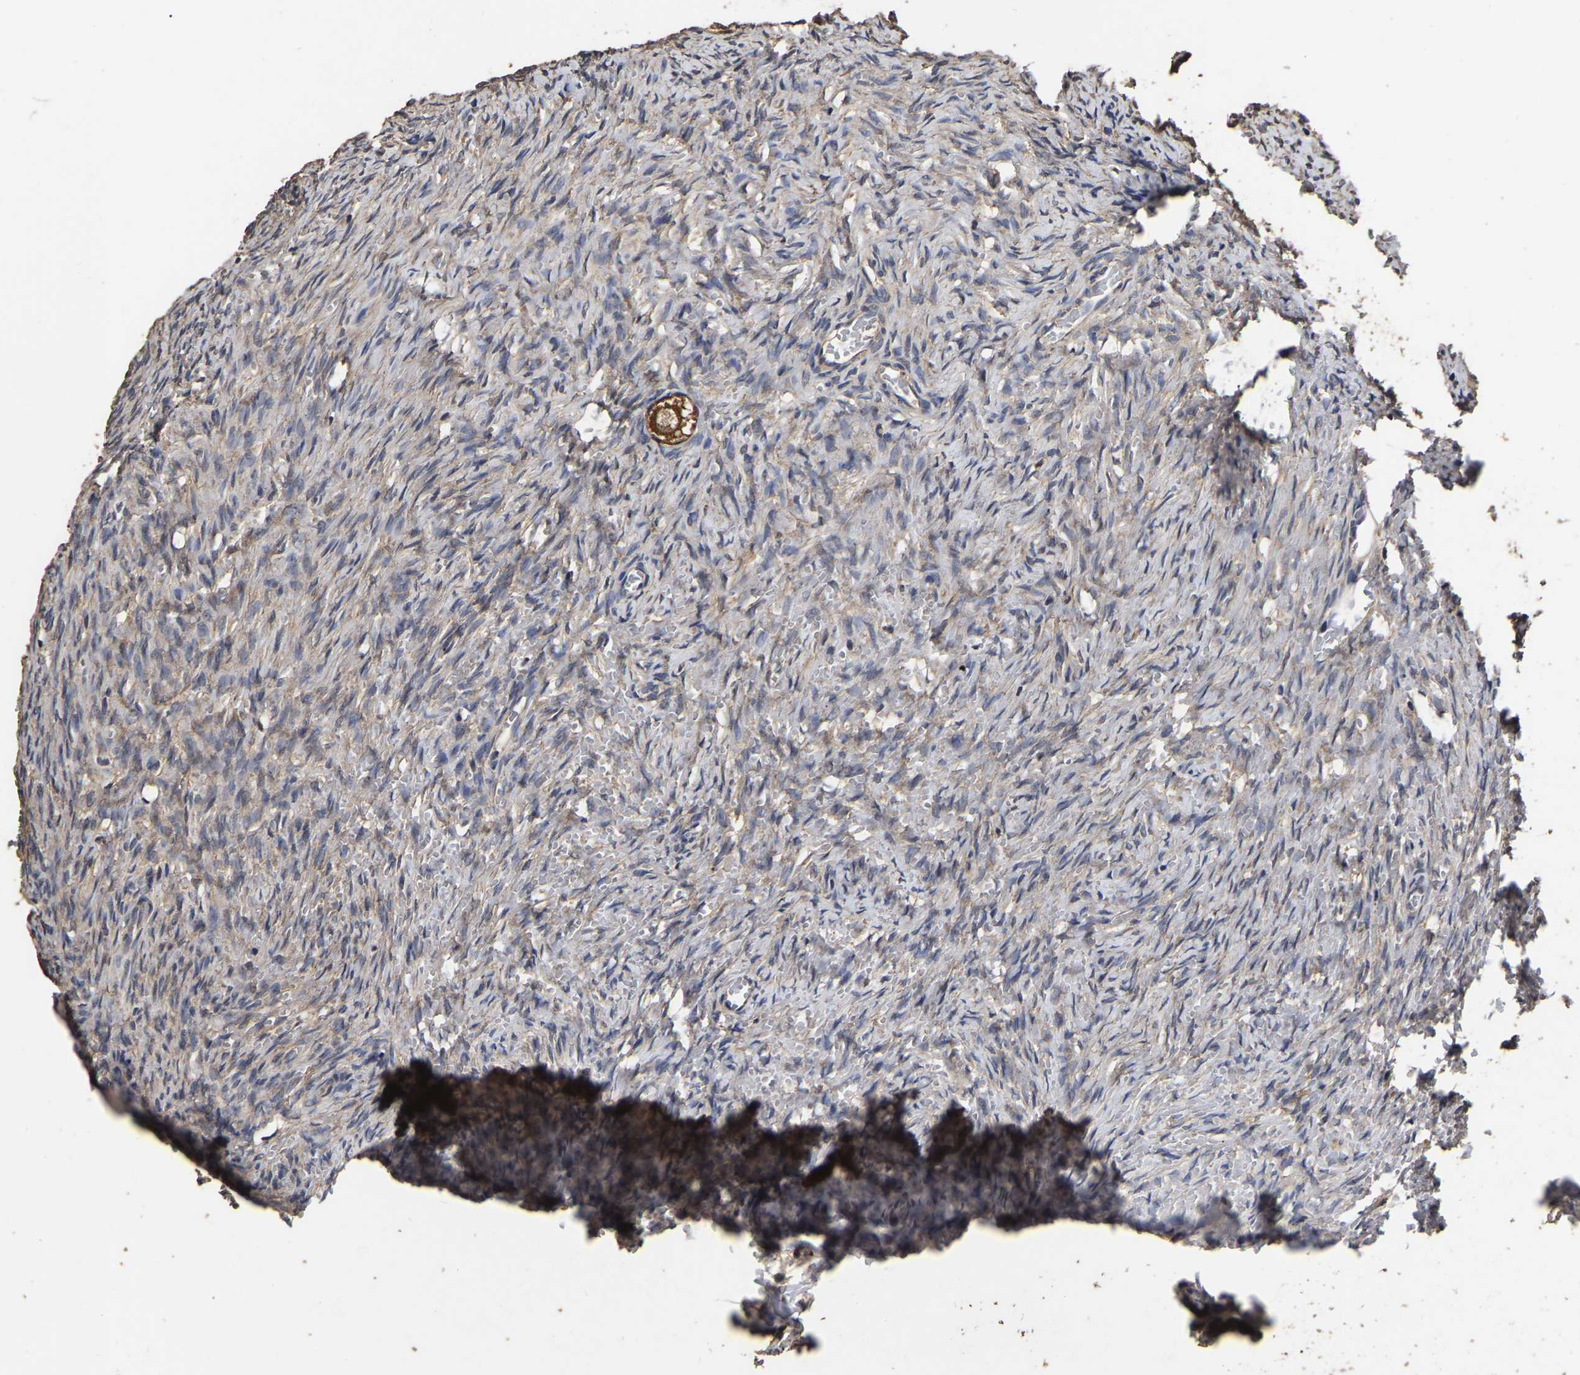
{"staining": {"intensity": "moderate", "quantity": ">75%", "location": "cytoplasmic/membranous"}, "tissue": "ovary", "cell_type": "Follicle cells", "image_type": "normal", "snomed": [{"axis": "morphology", "description": "Normal tissue, NOS"}, {"axis": "topography", "description": "Ovary"}], "caption": "Protein staining of unremarkable ovary displays moderate cytoplasmic/membranous positivity in about >75% of follicle cells.", "gene": "STK32C", "patient": {"sex": "female", "age": 27}}